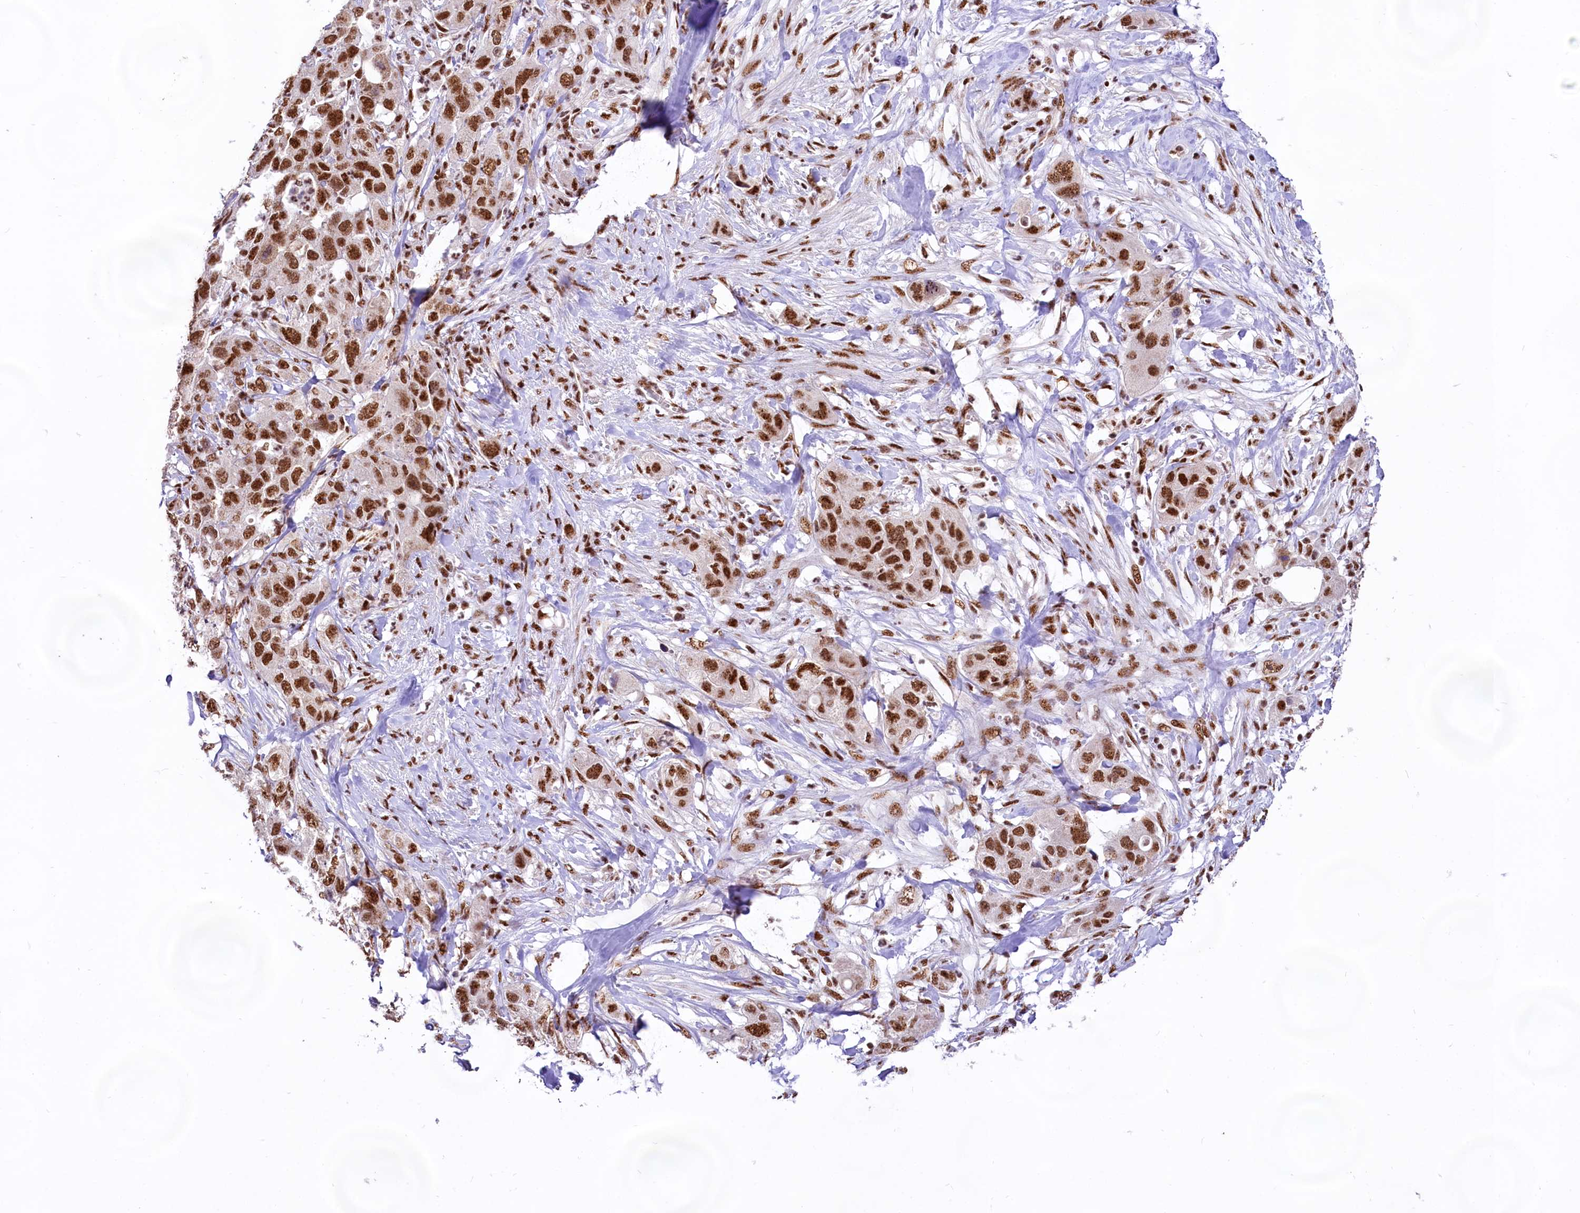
{"staining": {"intensity": "strong", "quantity": ">75%", "location": "nuclear"}, "tissue": "pancreatic cancer", "cell_type": "Tumor cells", "image_type": "cancer", "snomed": [{"axis": "morphology", "description": "Adenocarcinoma, NOS"}, {"axis": "topography", "description": "Pancreas"}], "caption": "Human pancreatic cancer (adenocarcinoma) stained for a protein (brown) reveals strong nuclear positive positivity in approximately >75% of tumor cells.", "gene": "HIRA", "patient": {"sex": "female", "age": 78}}